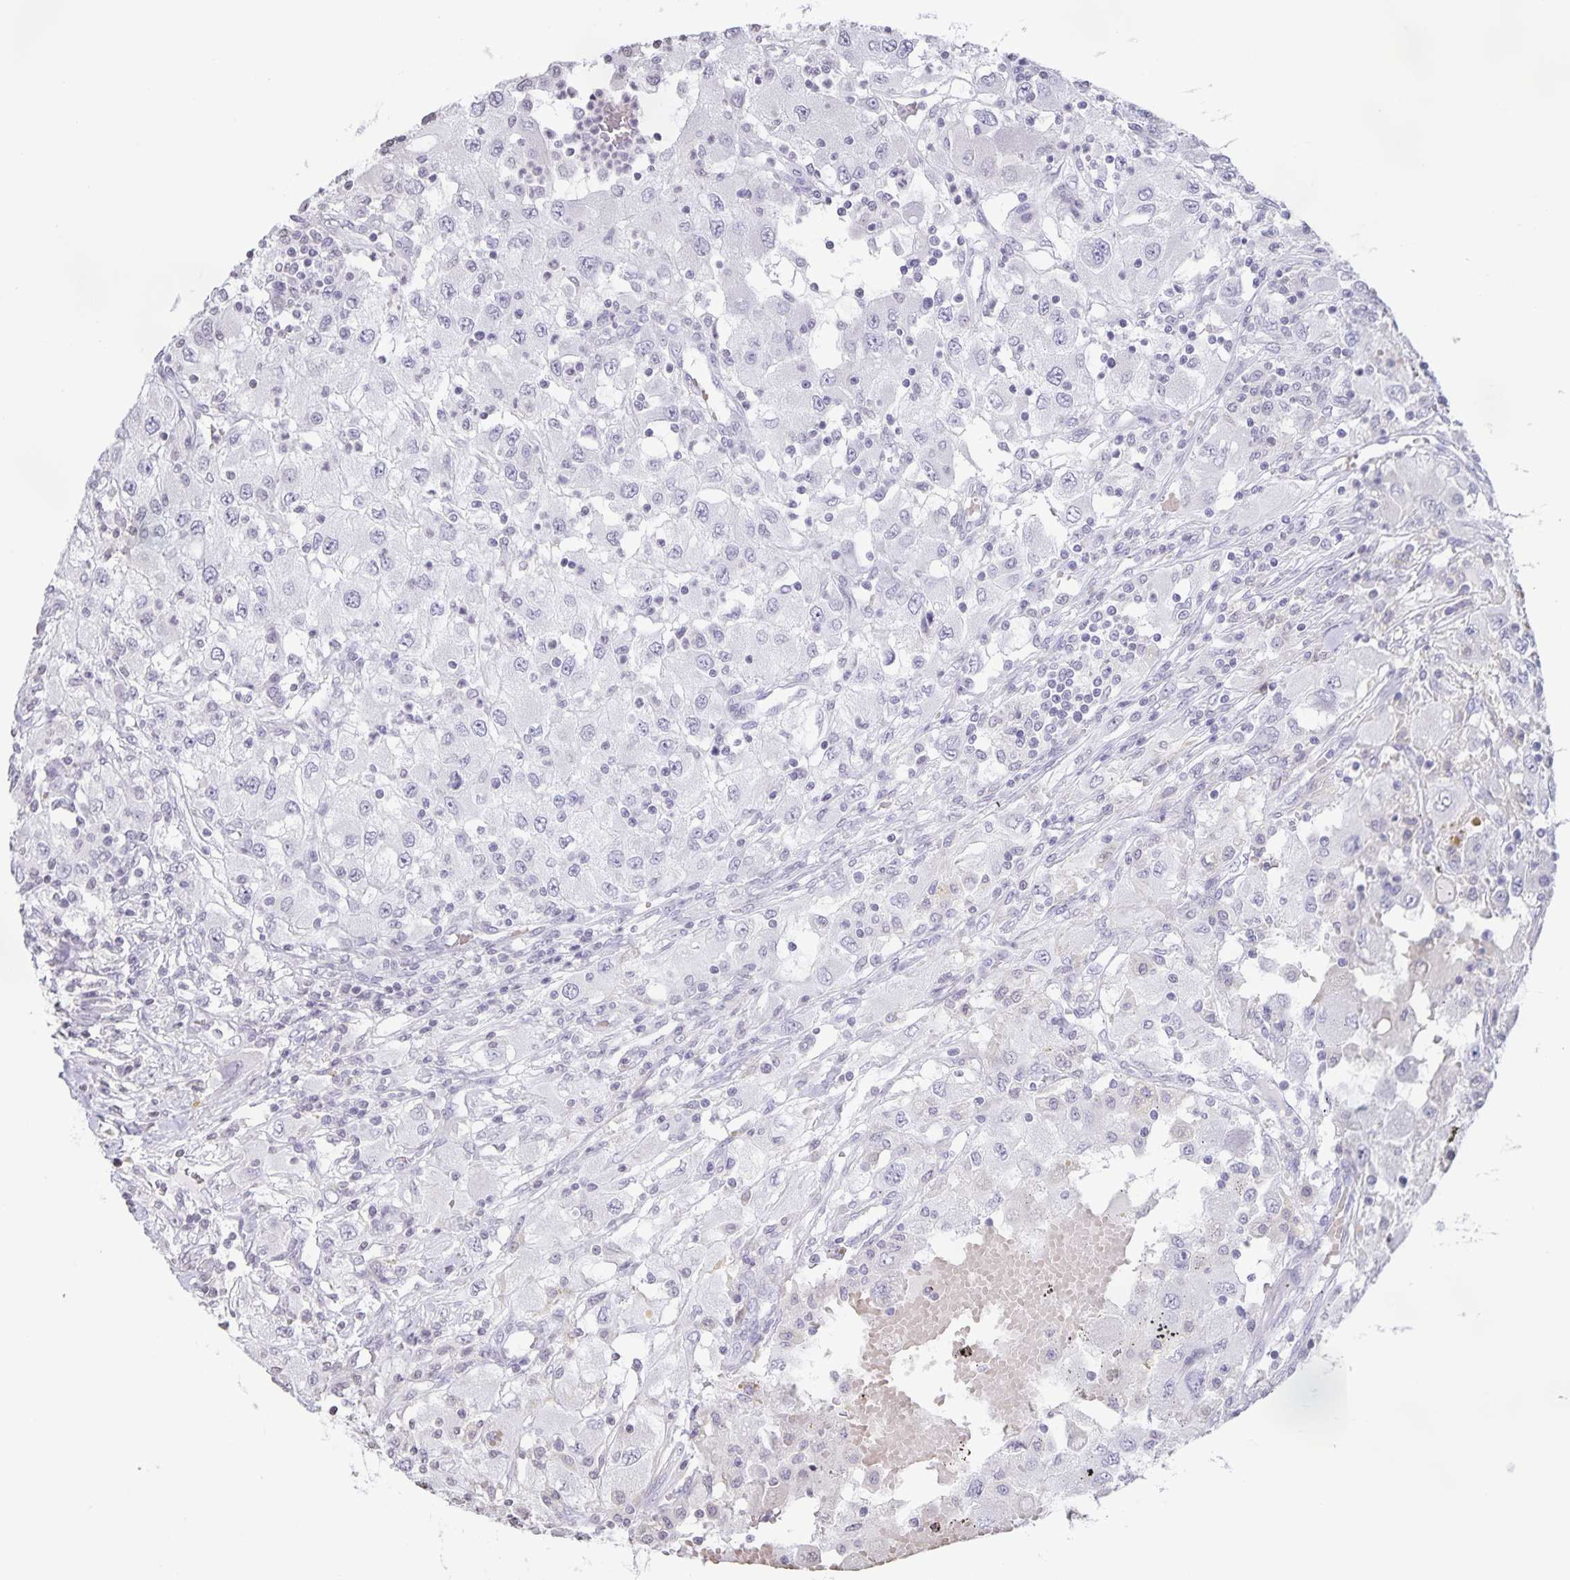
{"staining": {"intensity": "negative", "quantity": "none", "location": "none"}, "tissue": "renal cancer", "cell_type": "Tumor cells", "image_type": "cancer", "snomed": [{"axis": "morphology", "description": "Adenocarcinoma, NOS"}, {"axis": "topography", "description": "Kidney"}], "caption": "High power microscopy micrograph of an immunohistochemistry (IHC) micrograph of renal cancer (adenocarcinoma), revealing no significant expression in tumor cells. The staining was performed using DAB (3,3'-diaminobenzidine) to visualize the protein expression in brown, while the nuclei were stained in blue with hematoxylin (Magnification: 20x).", "gene": "AQP4", "patient": {"sex": "female", "age": 67}}